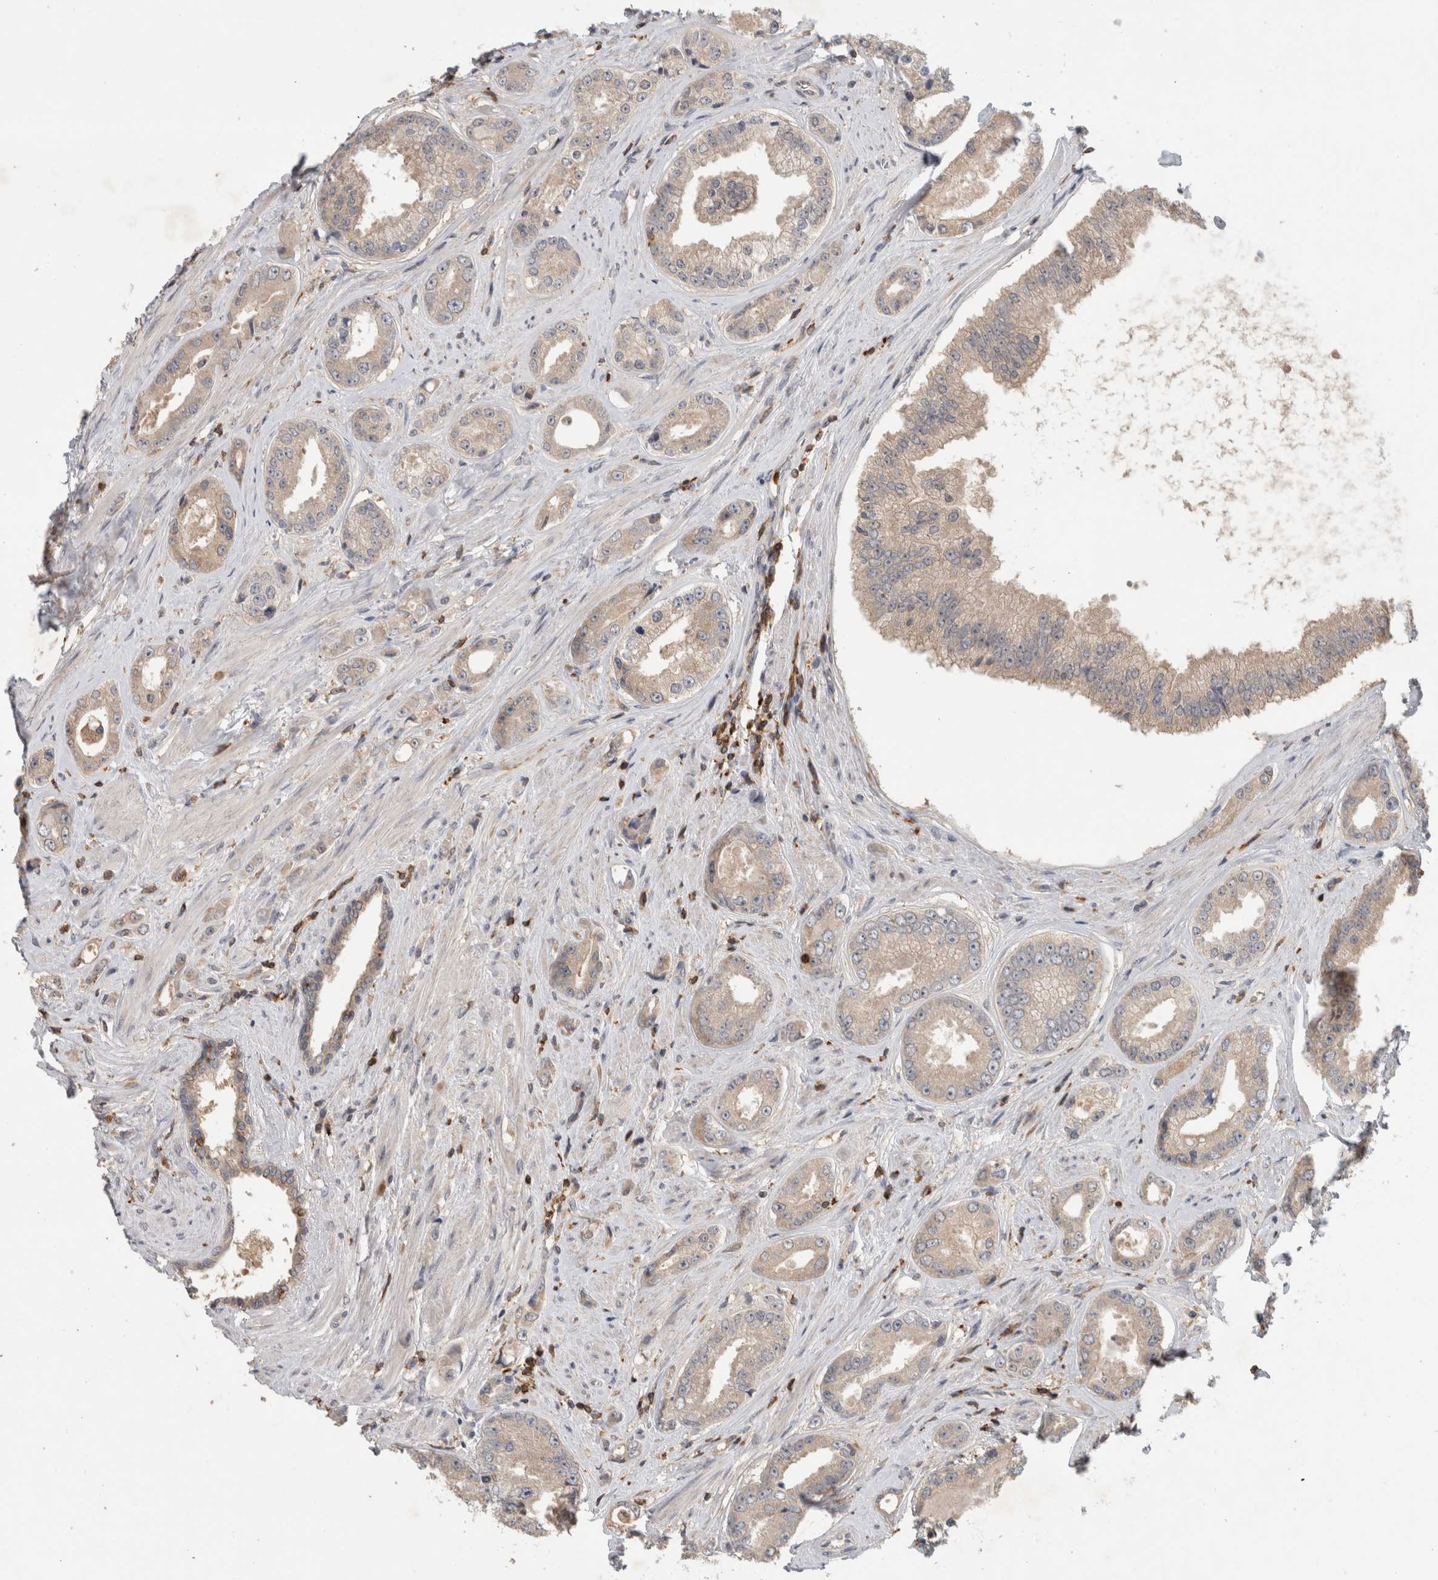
{"staining": {"intensity": "negative", "quantity": "none", "location": "none"}, "tissue": "prostate cancer", "cell_type": "Tumor cells", "image_type": "cancer", "snomed": [{"axis": "morphology", "description": "Adenocarcinoma, High grade"}, {"axis": "topography", "description": "Prostate"}], "caption": "Photomicrograph shows no protein expression in tumor cells of prostate adenocarcinoma (high-grade) tissue.", "gene": "GFRA2", "patient": {"sex": "male", "age": 61}}